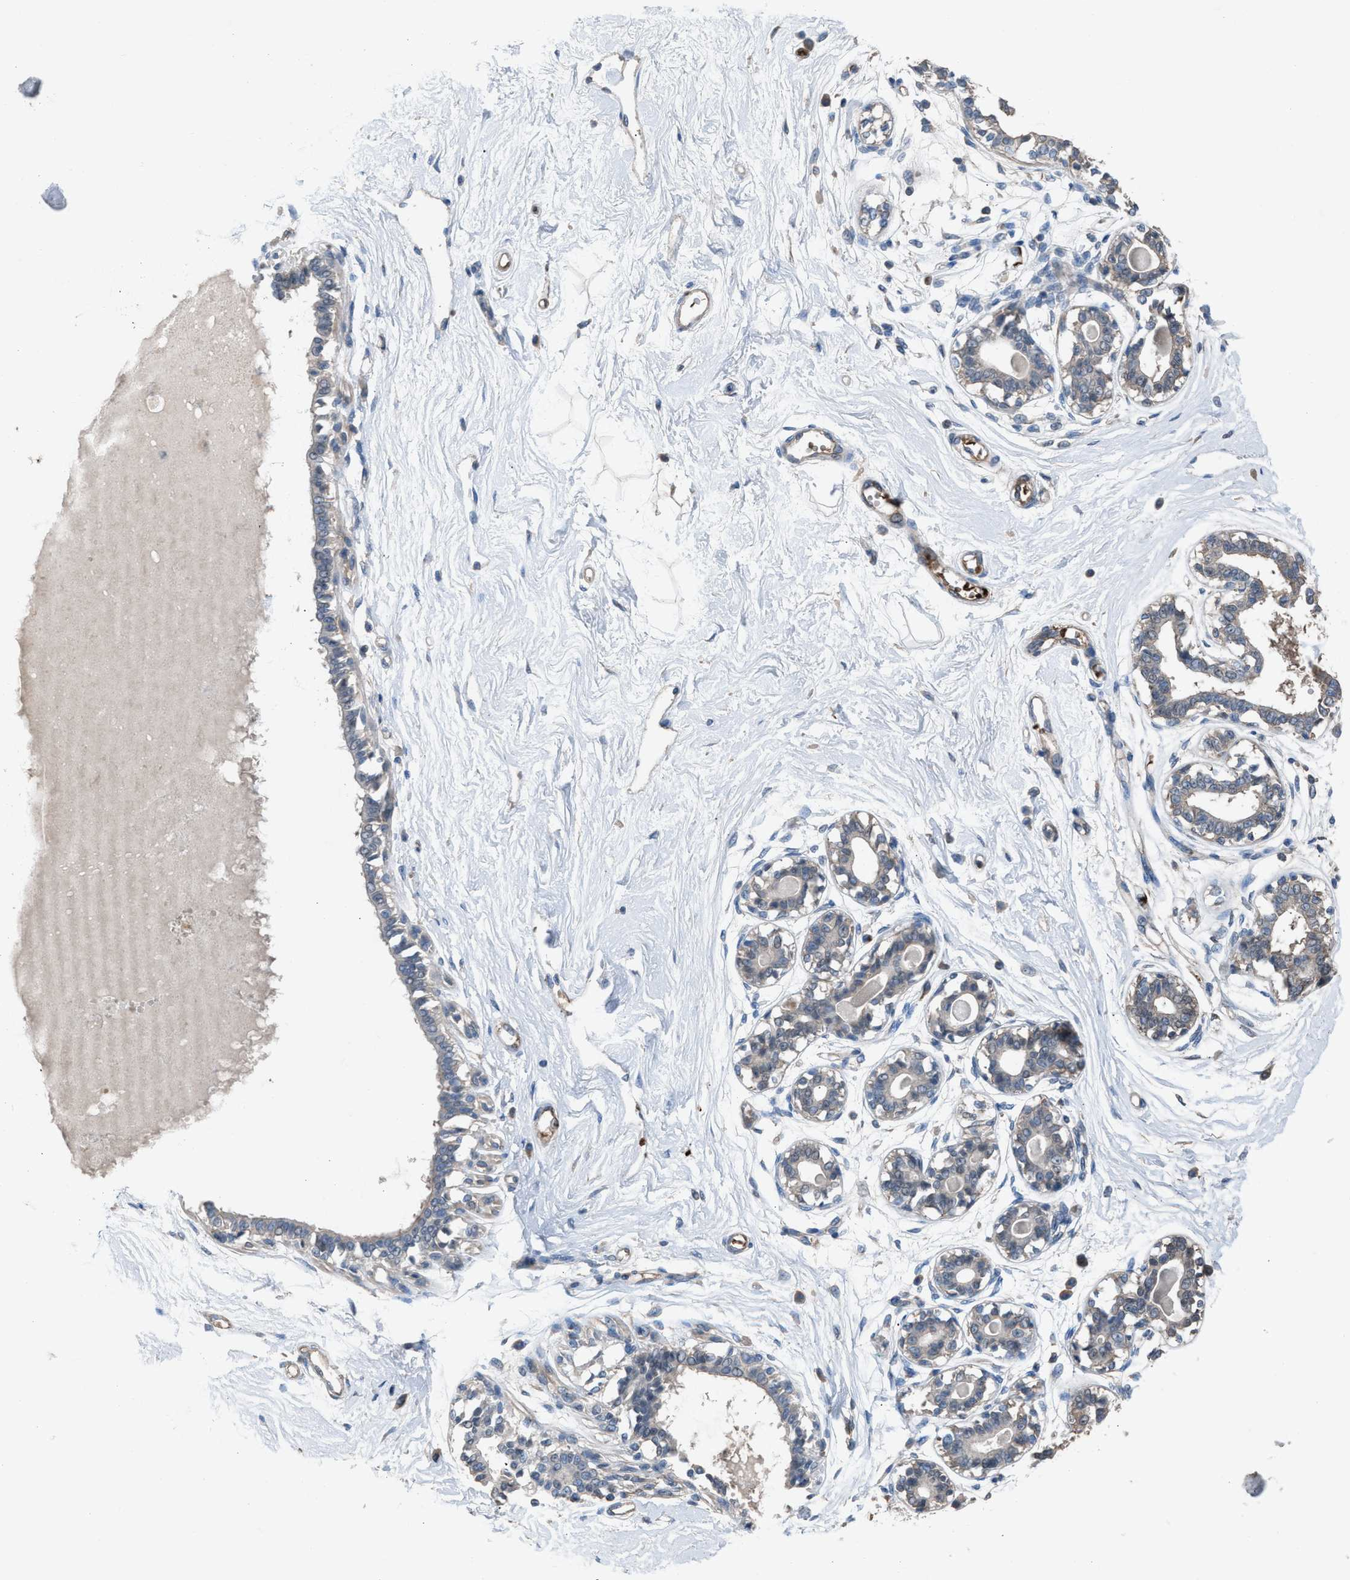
{"staining": {"intensity": "negative", "quantity": "none", "location": "none"}, "tissue": "breast", "cell_type": "Adipocytes", "image_type": "normal", "snomed": [{"axis": "morphology", "description": "Normal tissue, NOS"}, {"axis": "topography", "description": "Breast"}], "caption": "High power microscopy histopathology image of an immunohistochemistry histopathology image of unremarkable breast, revealing no significant staining in adipocytes.", "gene": "CFAP77", "patient": {"sex": "female", "age": 45}}